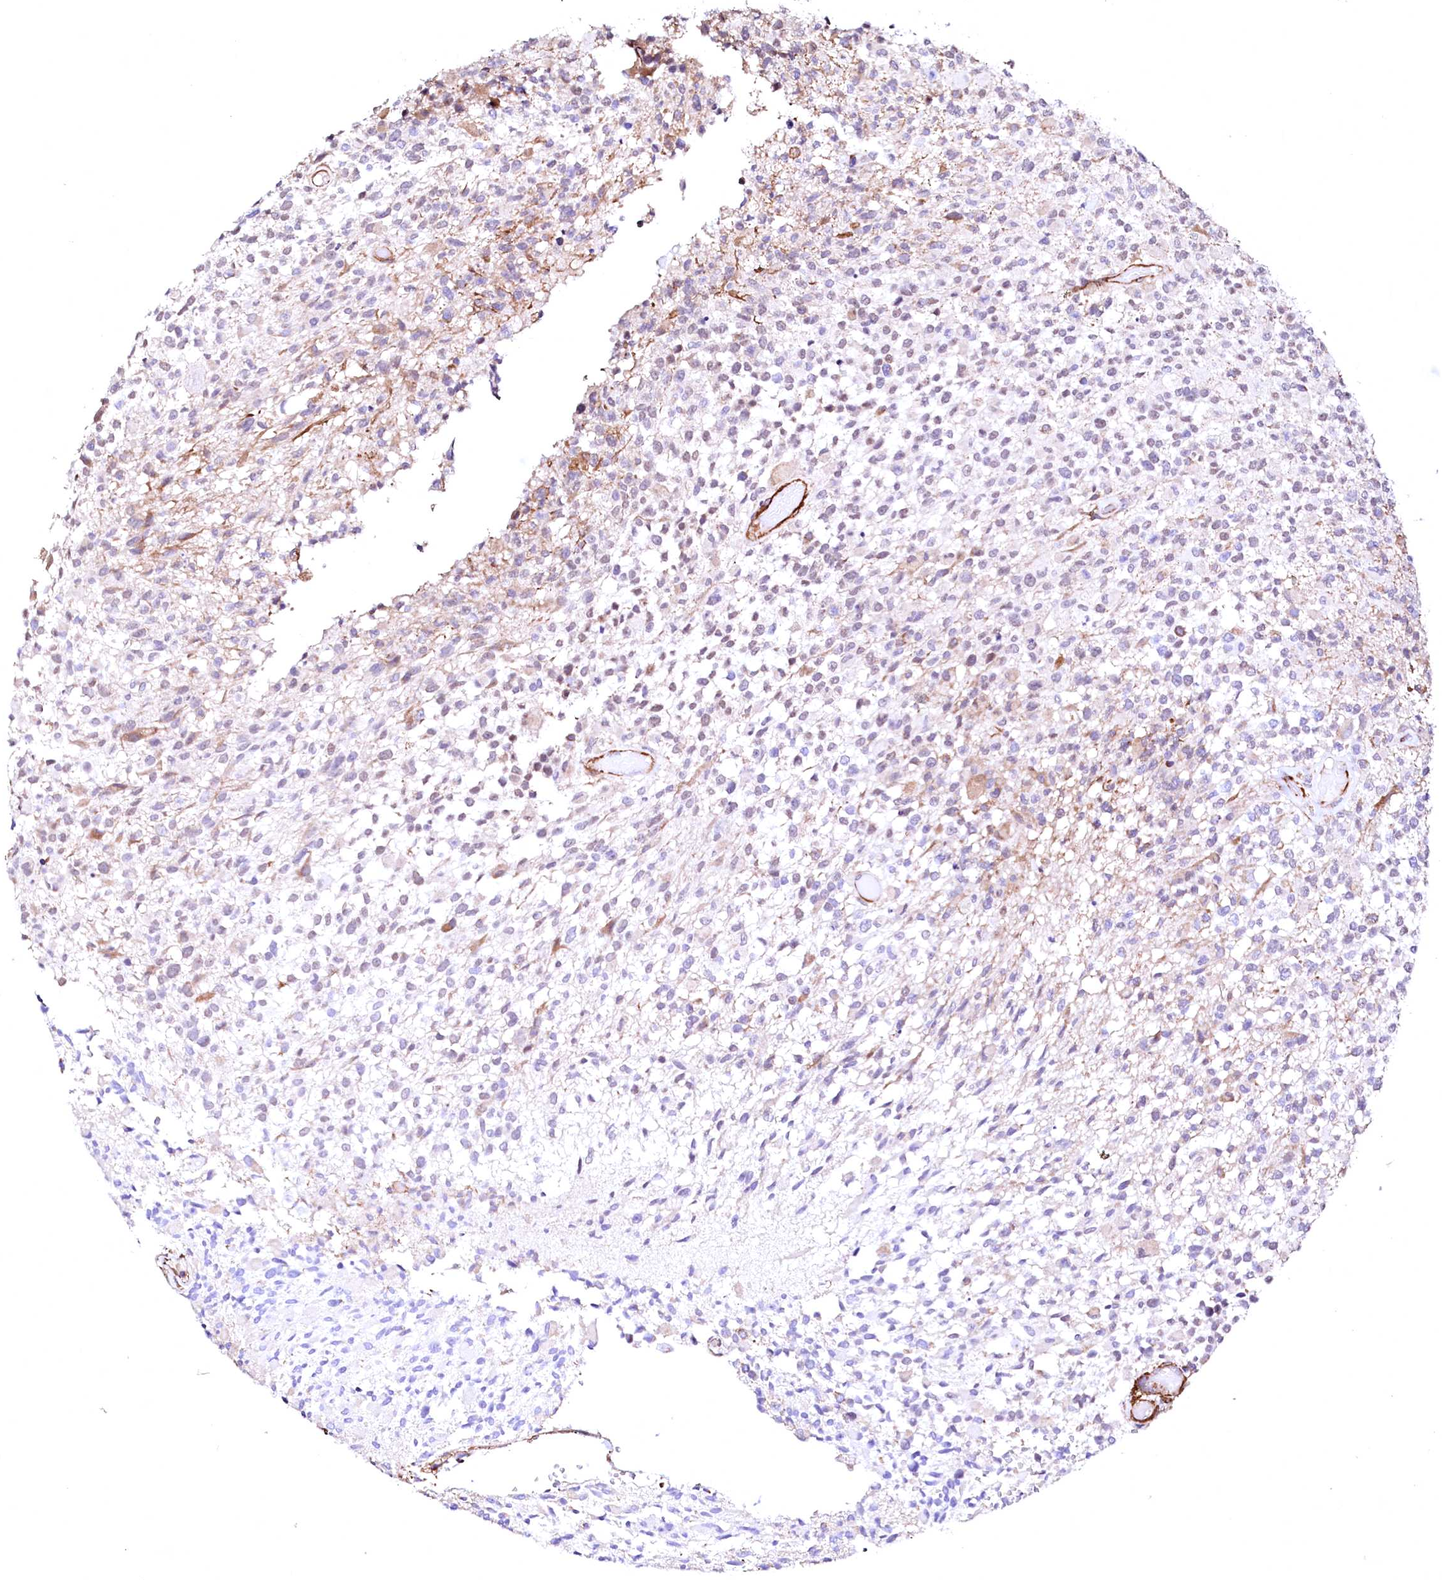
{"staining": {"intensity": "negative", "quantity": "none", "location": "none"}, "tissue": "glioma", "cell_type": "Tumor cells", "image_type": "cancer", "snomed": [{"axis": "morphology", "description": "Glioma, malignant, High grade"}, {"axis": "morphology", "description": "Glioblastoma, NOS"}, {"axis": "topography", "description": "Brain"}], "caption": "Tumor cells show no significant positivity in glioma.", "gene": "GPR176", "patient": {"sex": "male", "age": 60}}